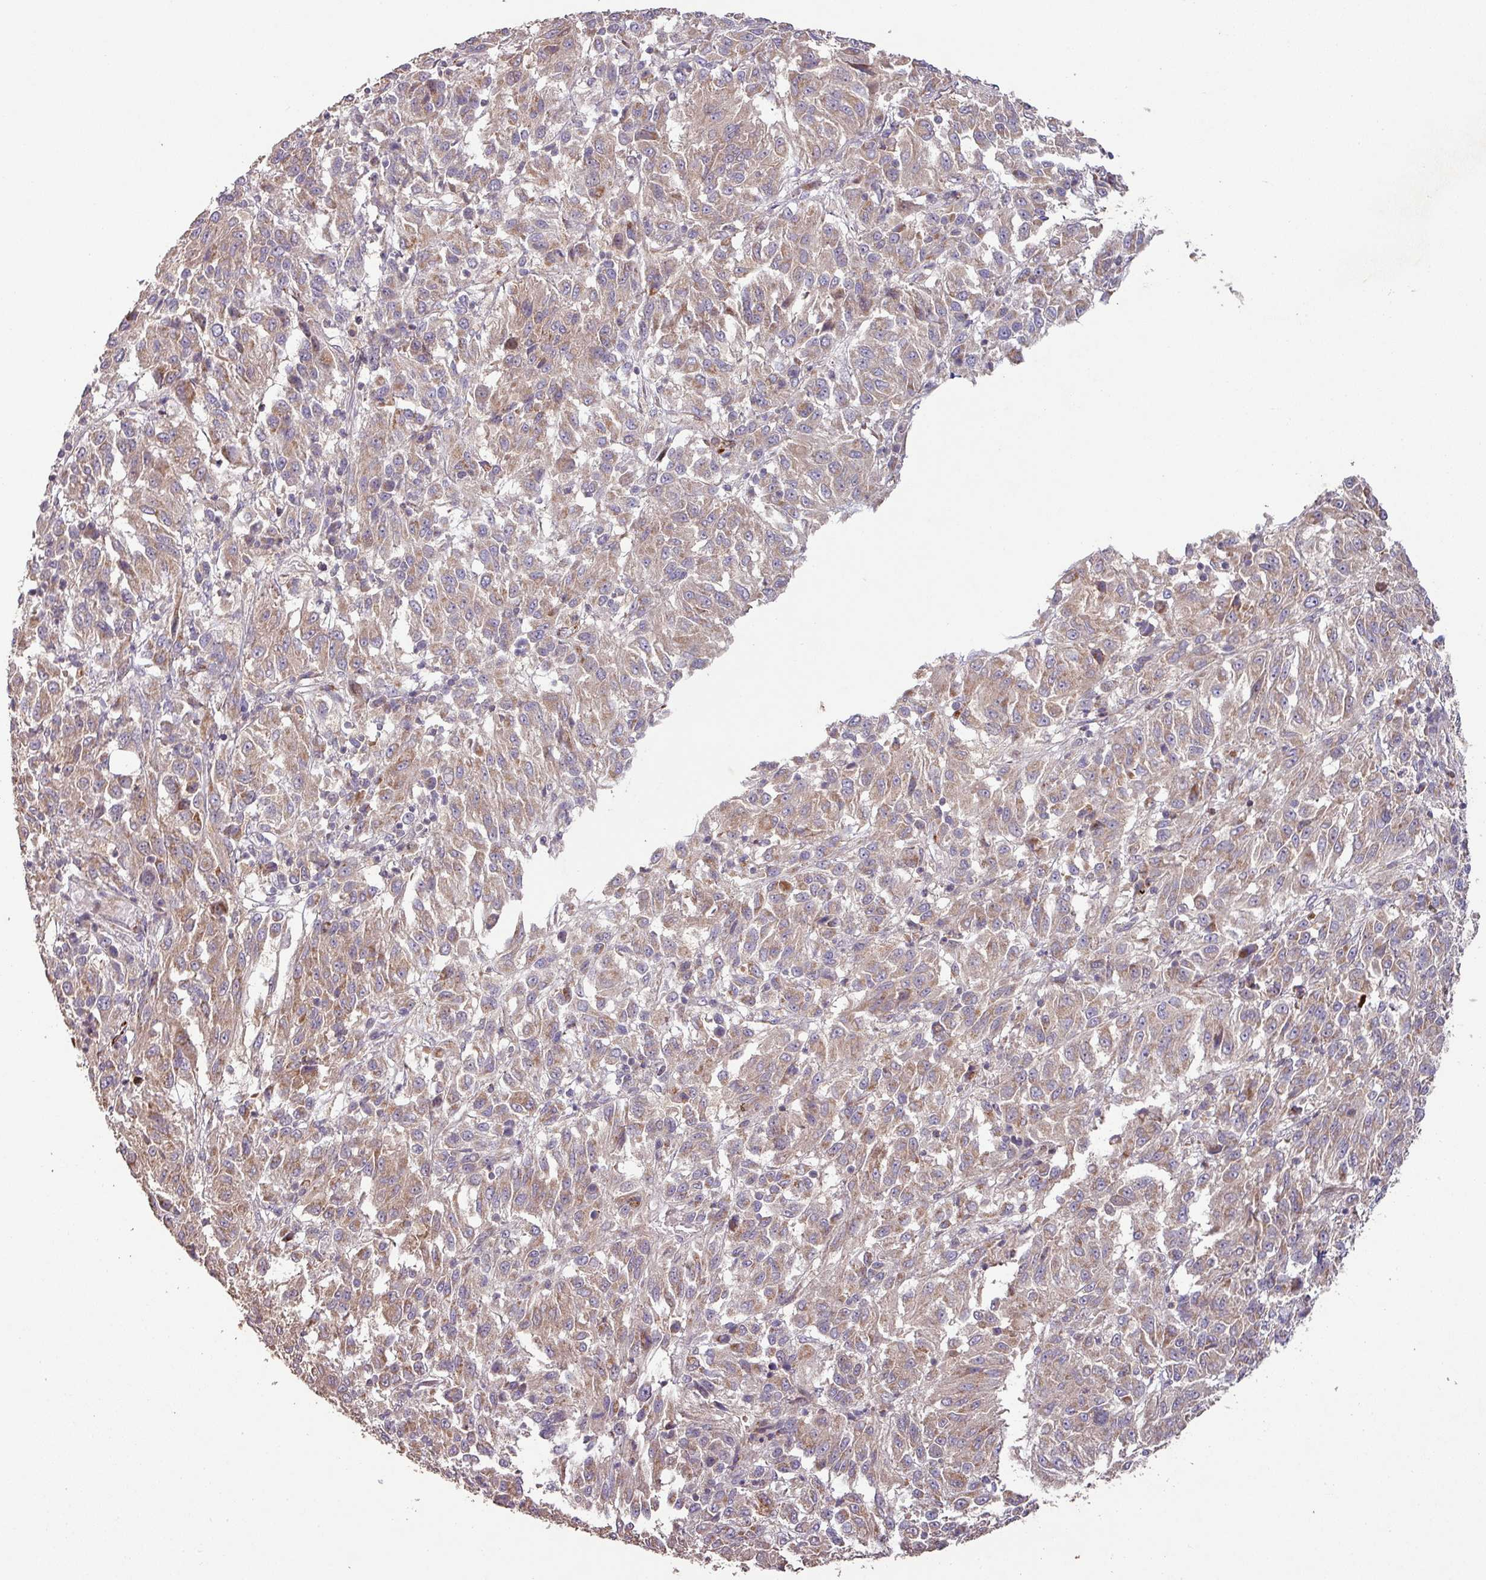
{"staining": {"intensity": "weak", "quantity": ">75%", "location": "cytoplasmic/membranous"}, "tissue": "melanoma", "cell_type": "Tumor cells", "image_type": "cancer", "snomed": [{"axis": "morphology", "description": "Malignant melanoma, Metastatic site"}, {"axis": "topography", "description": "Lung"}], "caption": "The image shows staining of melanoma, revealing weak cytoplasmic/membranous protein expression (brown color) within tumor cells.", "gene": "RPL23A", "patient": {"sex": "male", "age": 64}}